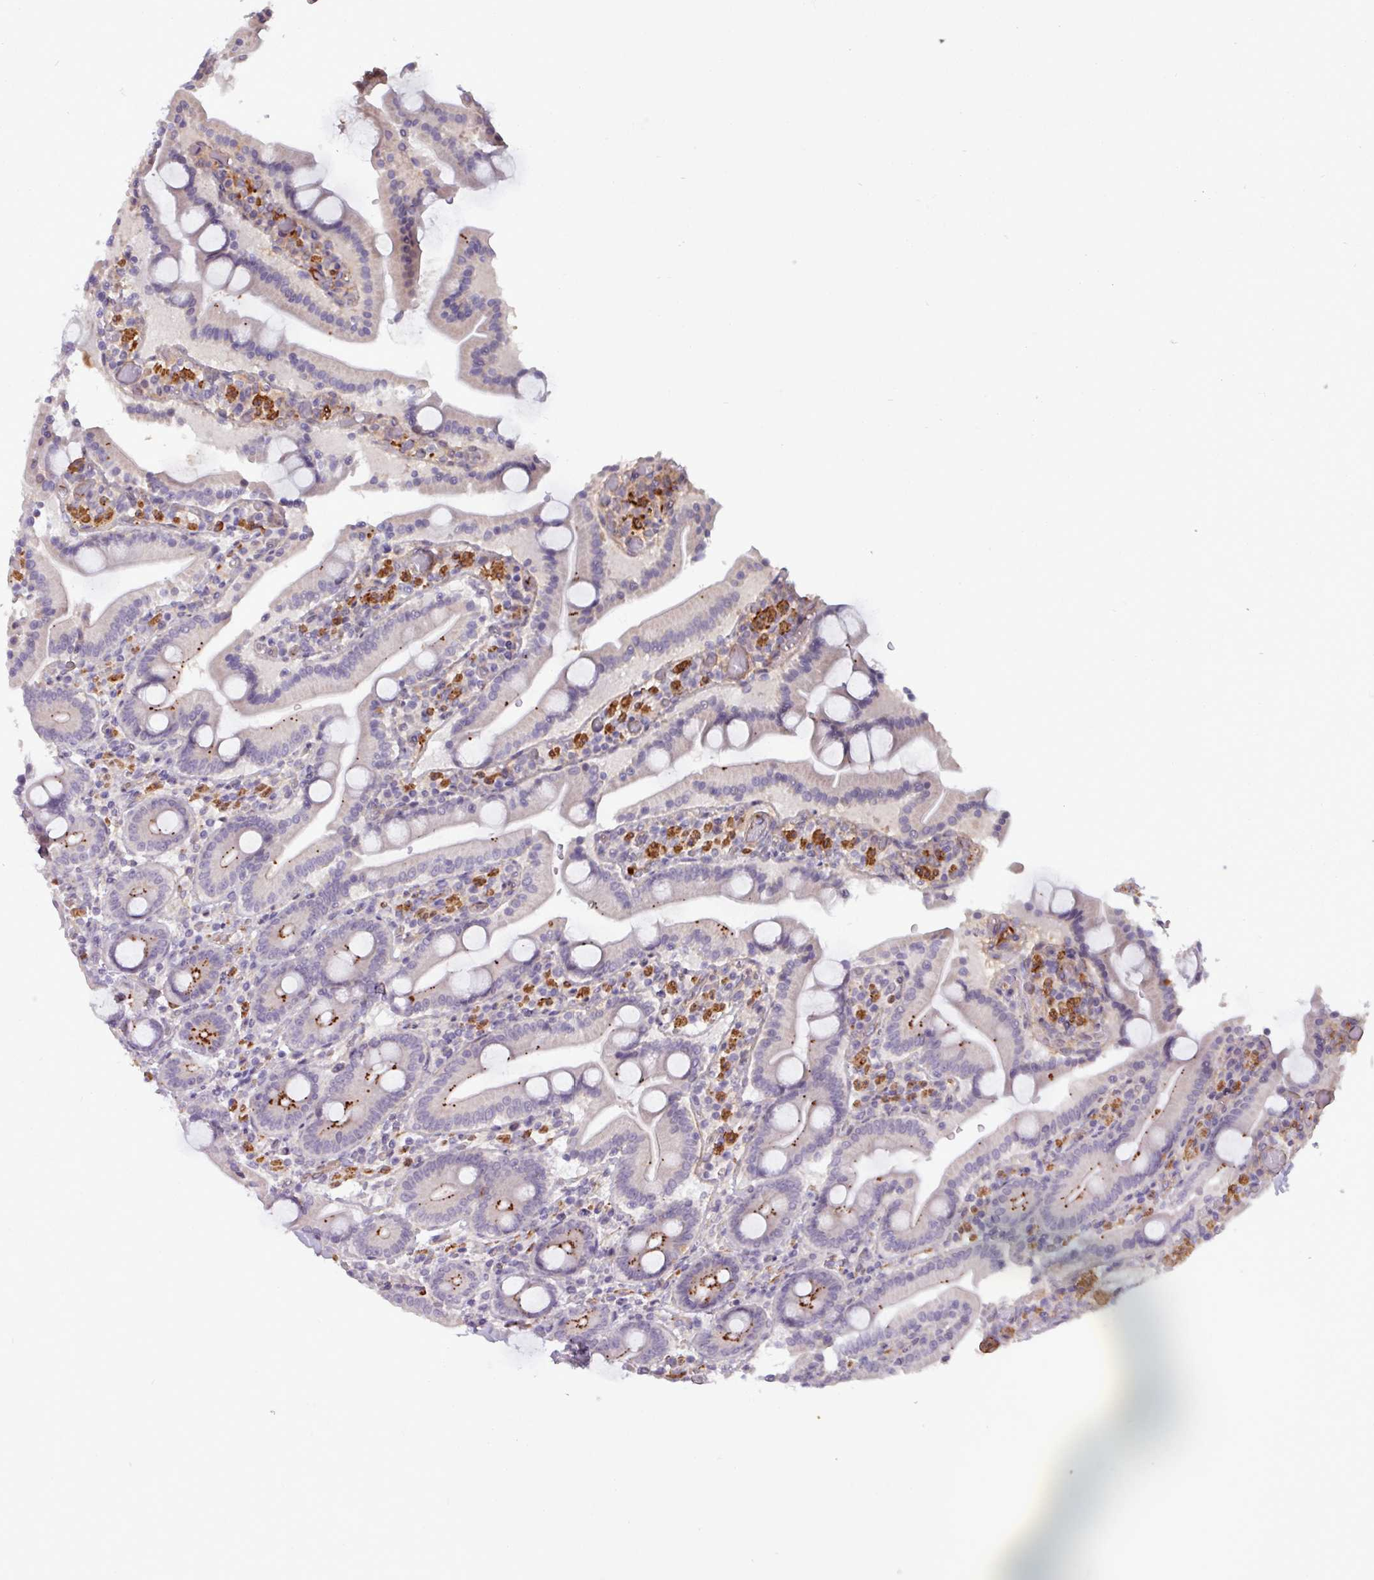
{"staining": {"intensity": "strong", "quantity": "<25%", "location": "cytoplasmic/membranous"}, "tissue": "duodenum", "cell_type": "Glandular cells", "image_type": "normal", "snomed": [{"axis": "morphology", "description": "Normal tissue, NOS"}, {"axis": "topography", "description": "Duodenum"}], "caption": "Glandular cells exhibit medium levels of strong cytoplasmic/membranous expression in about <25% of cells in unremarkable duodenum.", "gene": "PCED1A", "patient": {"sex": "male", "age": 55}}